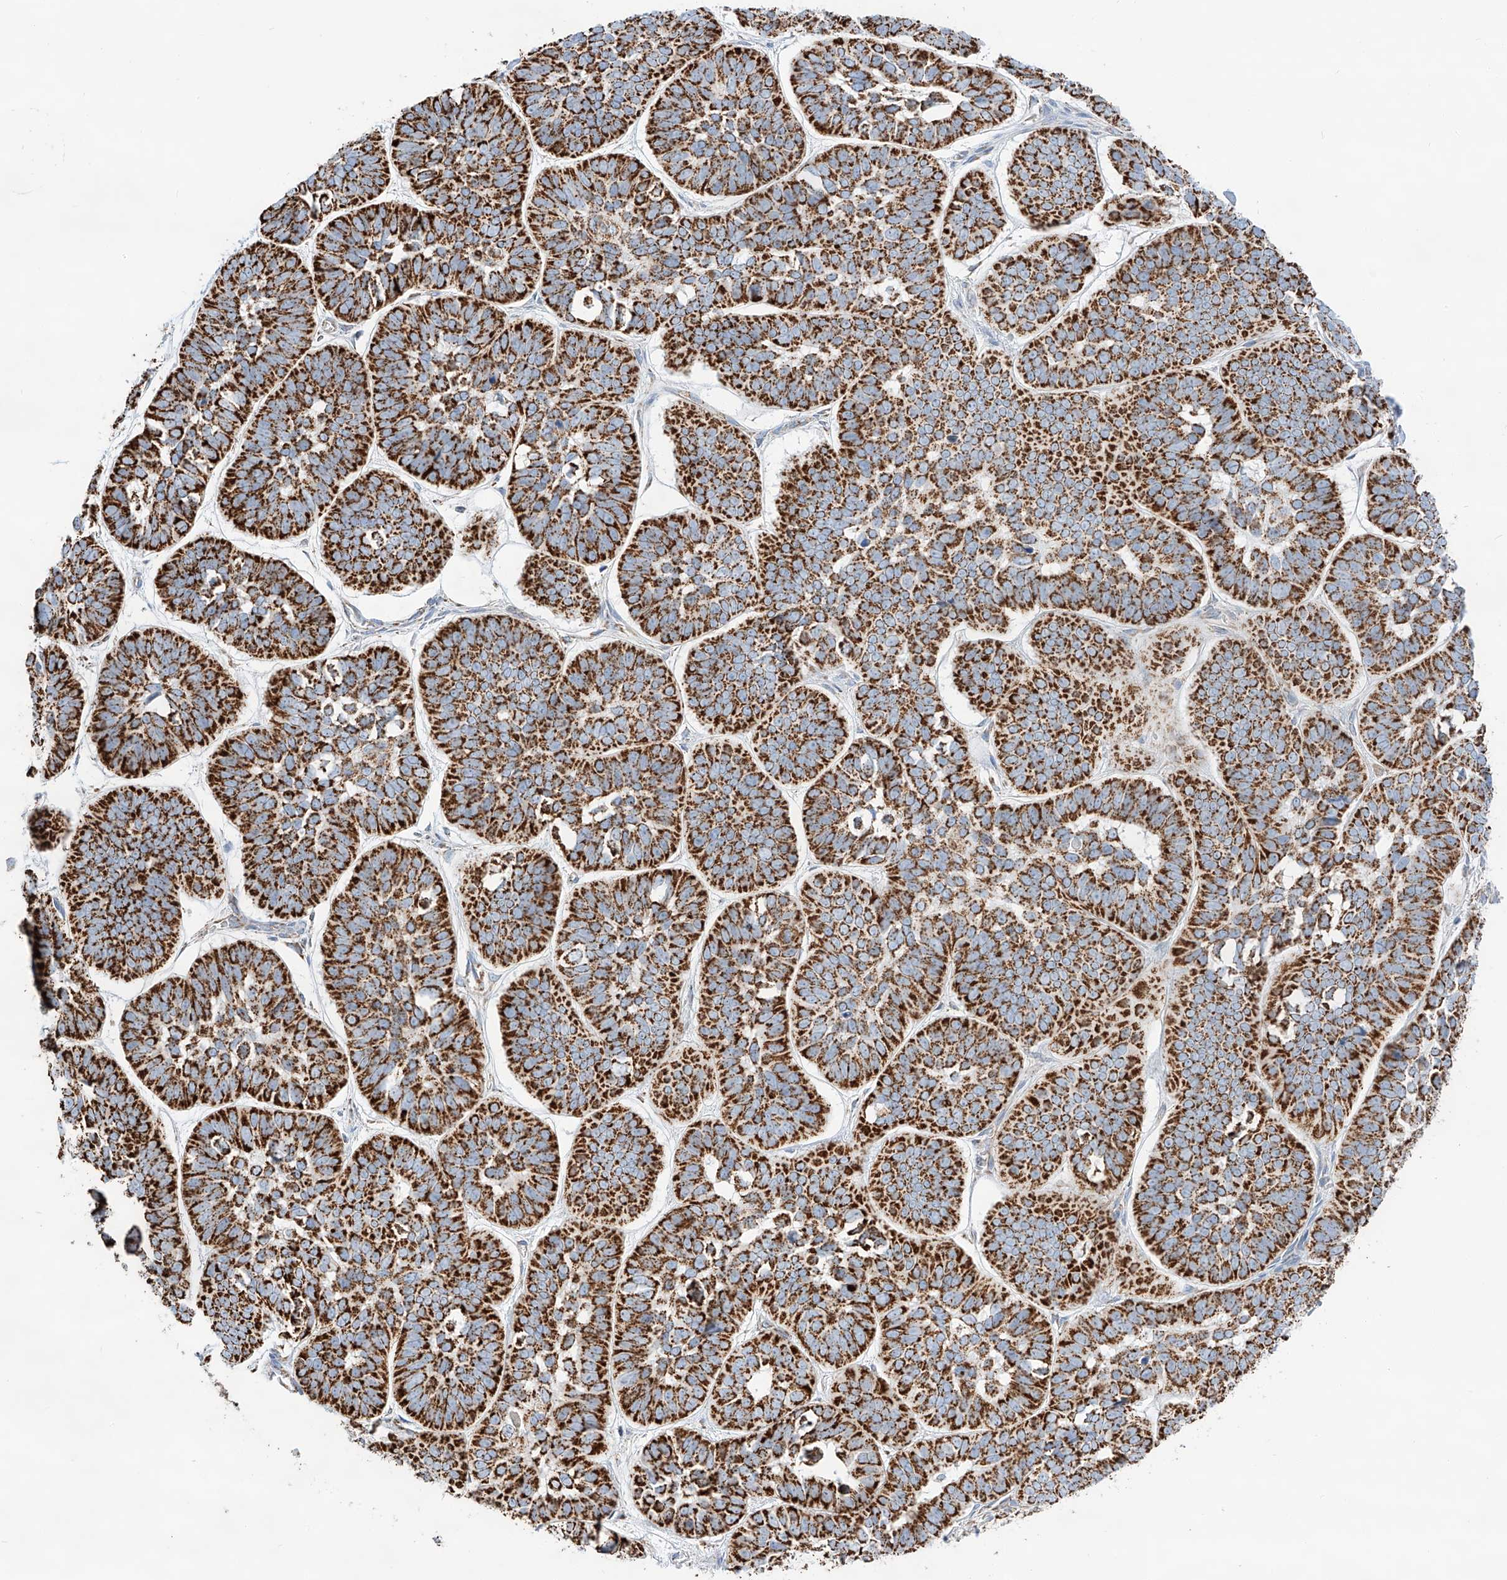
{"staining": {"intensity": "strong", "quantity": ">75%", "location": "cytoplasmic/membranous"}, "tissue": "skin cancer", "cell_type": "Tumor cells", "image_type": "cancer", "snomed": [{"axis": "morphology", "description": "Basal cell carcinoma"}, {"axis": "topography", "description": "Skin"}], "caption": "Protein expression analysis of skin cancer demonstrates strong cytoplasmic/membranous positivity in approximately >75% of tumor cells. Using DAB (3,3'-diaminobenzidine) (brown) and hematoxylin (blue) stains, captured at high magnification using brightfield microscopy.", "gene": "TTC27", "patient": {"sex": "male", "age": 62}}